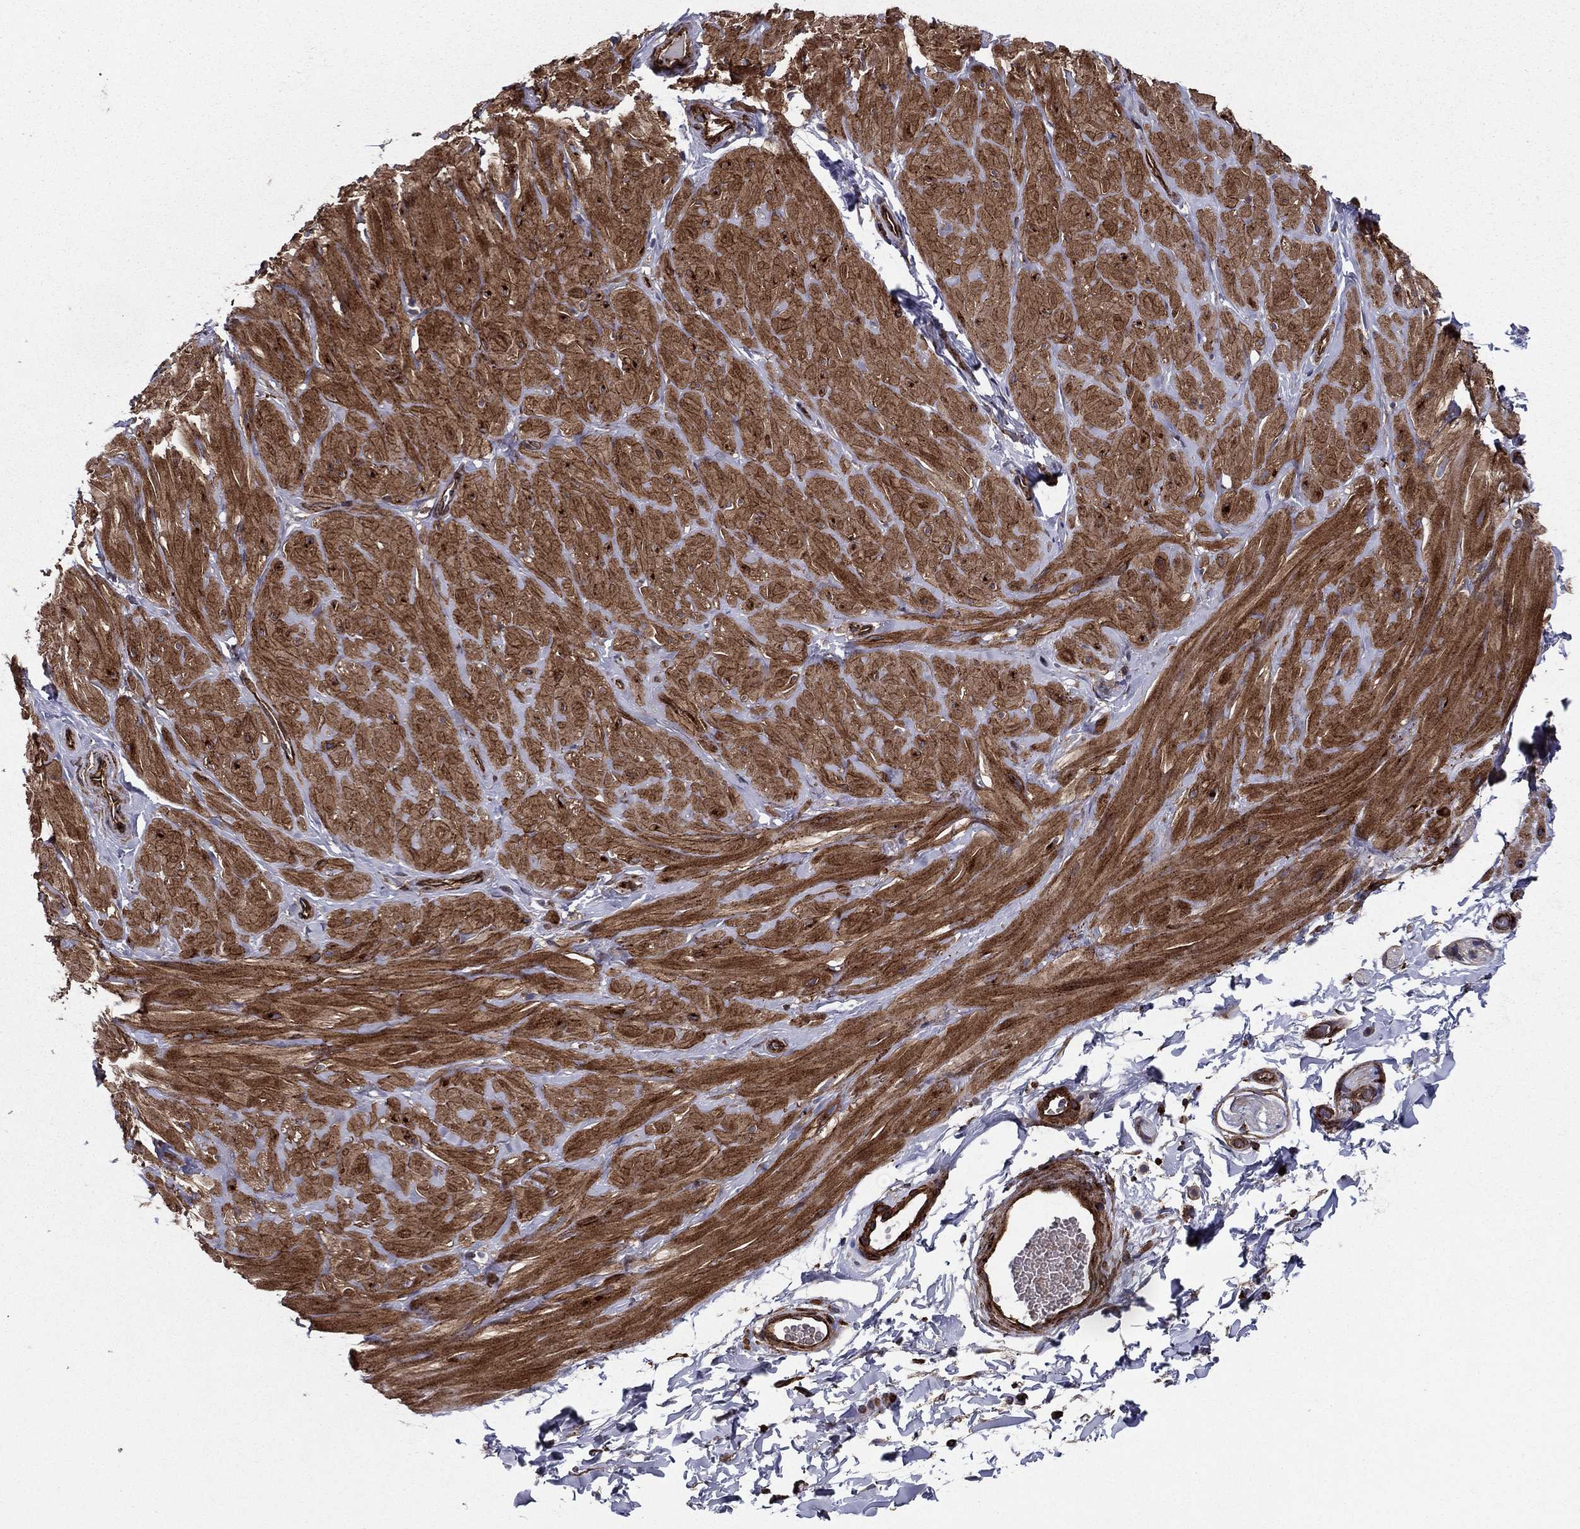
{"staining": {"intensity": "negative", "quantity": "none", "location": "none"}, "tissue": "adipose tissue", "cell_type": "Adipocytes", "image_type": "normal", "snomed": [{"axis": "morphology", "description": "Normal tissue, NOS"}, {"axis": "topography", "description": "Smooth muscle"}, {"axis": "topography", "description": "Peripheral nerve tissue"}], "caption": "DAB (3,3'-diaminobenzidine) immunohistochemical staining of normal adipose tissue displays no significant positivity in adipocytes.", "gene": "EHBP1L1", "patient": {"sex": "male", "age": 22}}